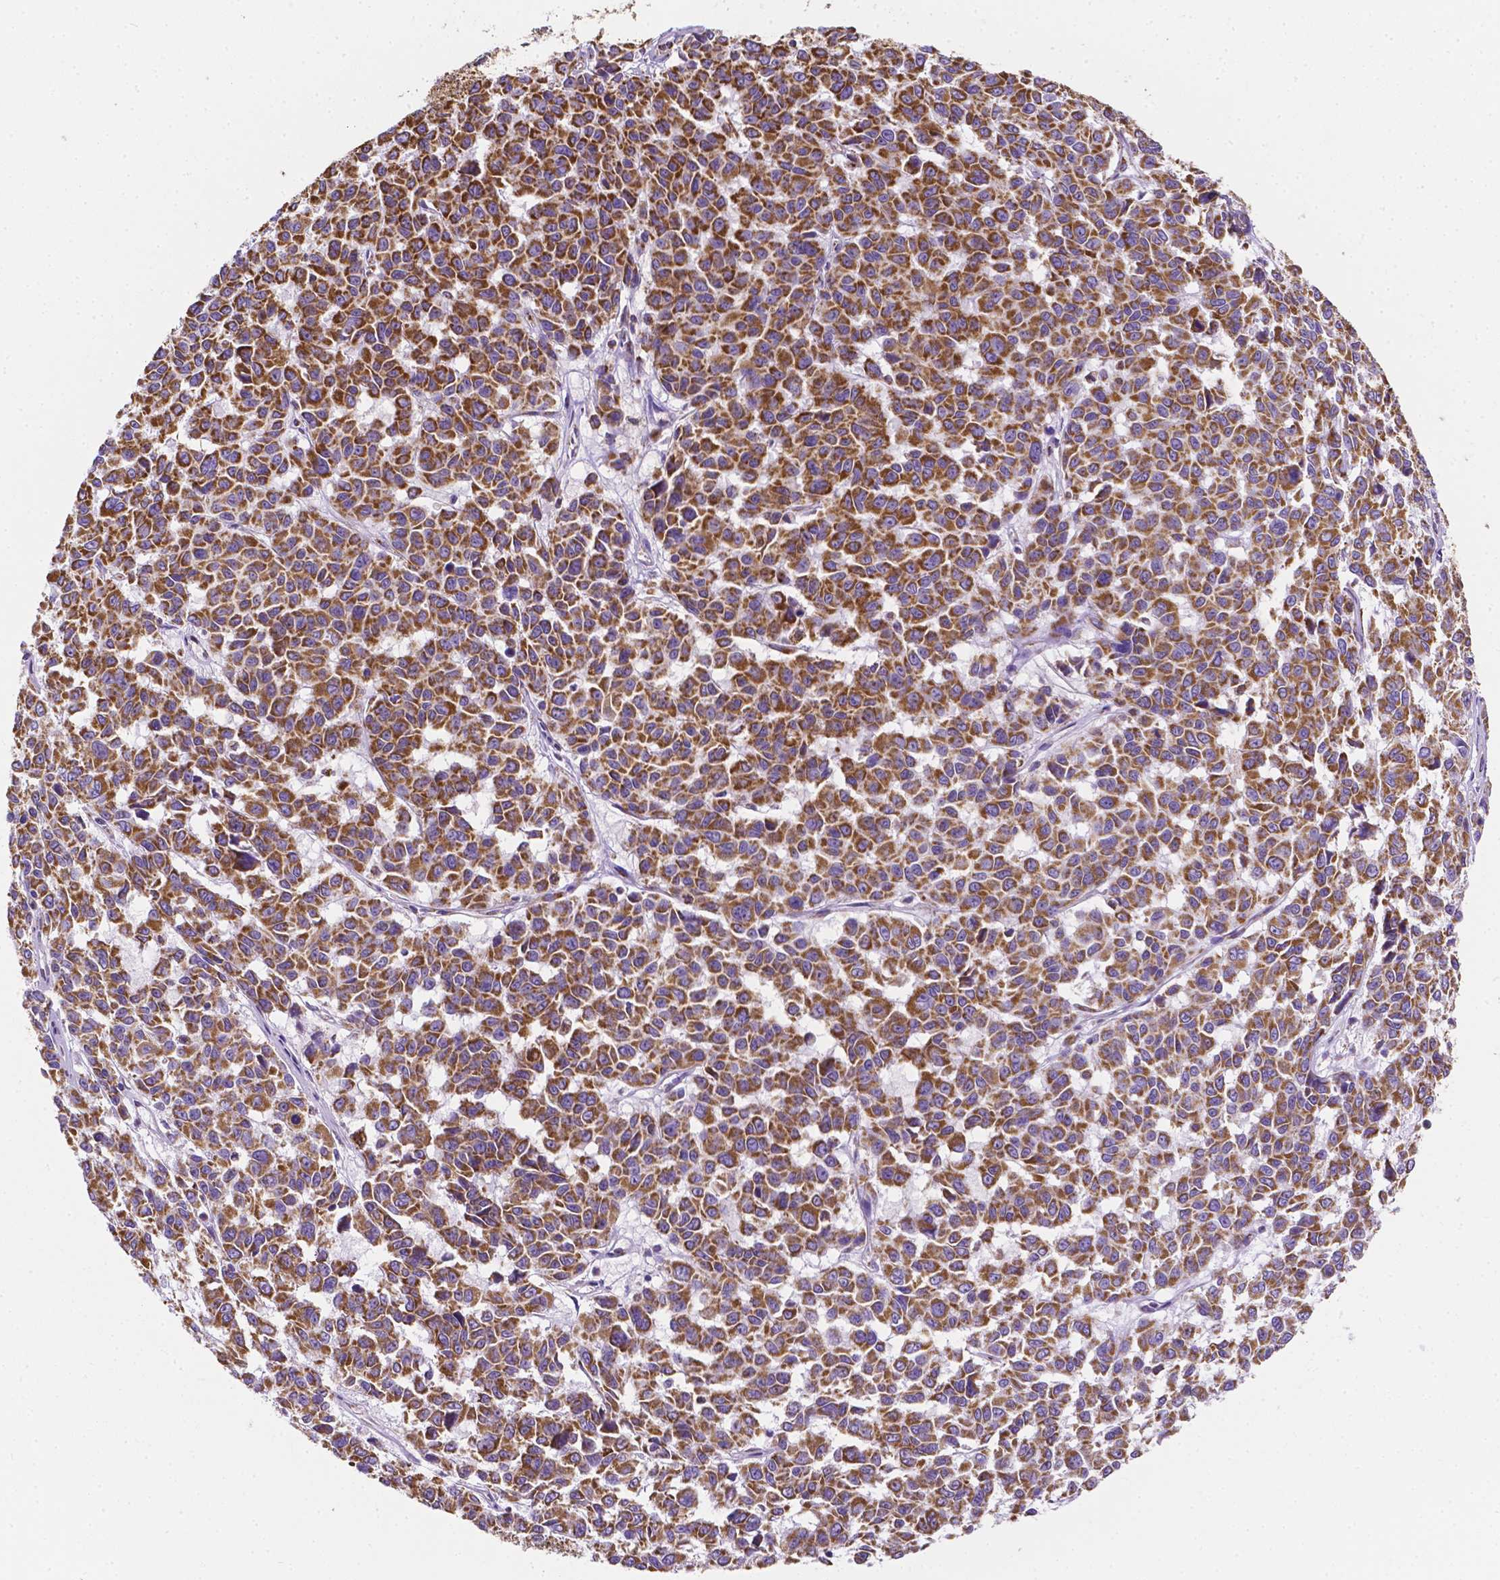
{"staining": {"intensity": "strong", "quantity": ">75%", "location": "cytoplasmic/membranous"}, "tissue": "melanoma", "cell_type": "Tumor cells", "image_type": "cancer", "snomed": [{"axis": "morphology", "description": "Malignant melanoma, NOS"}, {"axis": "topography", "description": "Skin"}], "caption": "Melanoma stained with a brown dye reveals strong cytoplasmic/membranous positive staining in about >75% of tumor cells.", "gene": "RMDN3", "patient": {"sex": "female", "age": 66}}